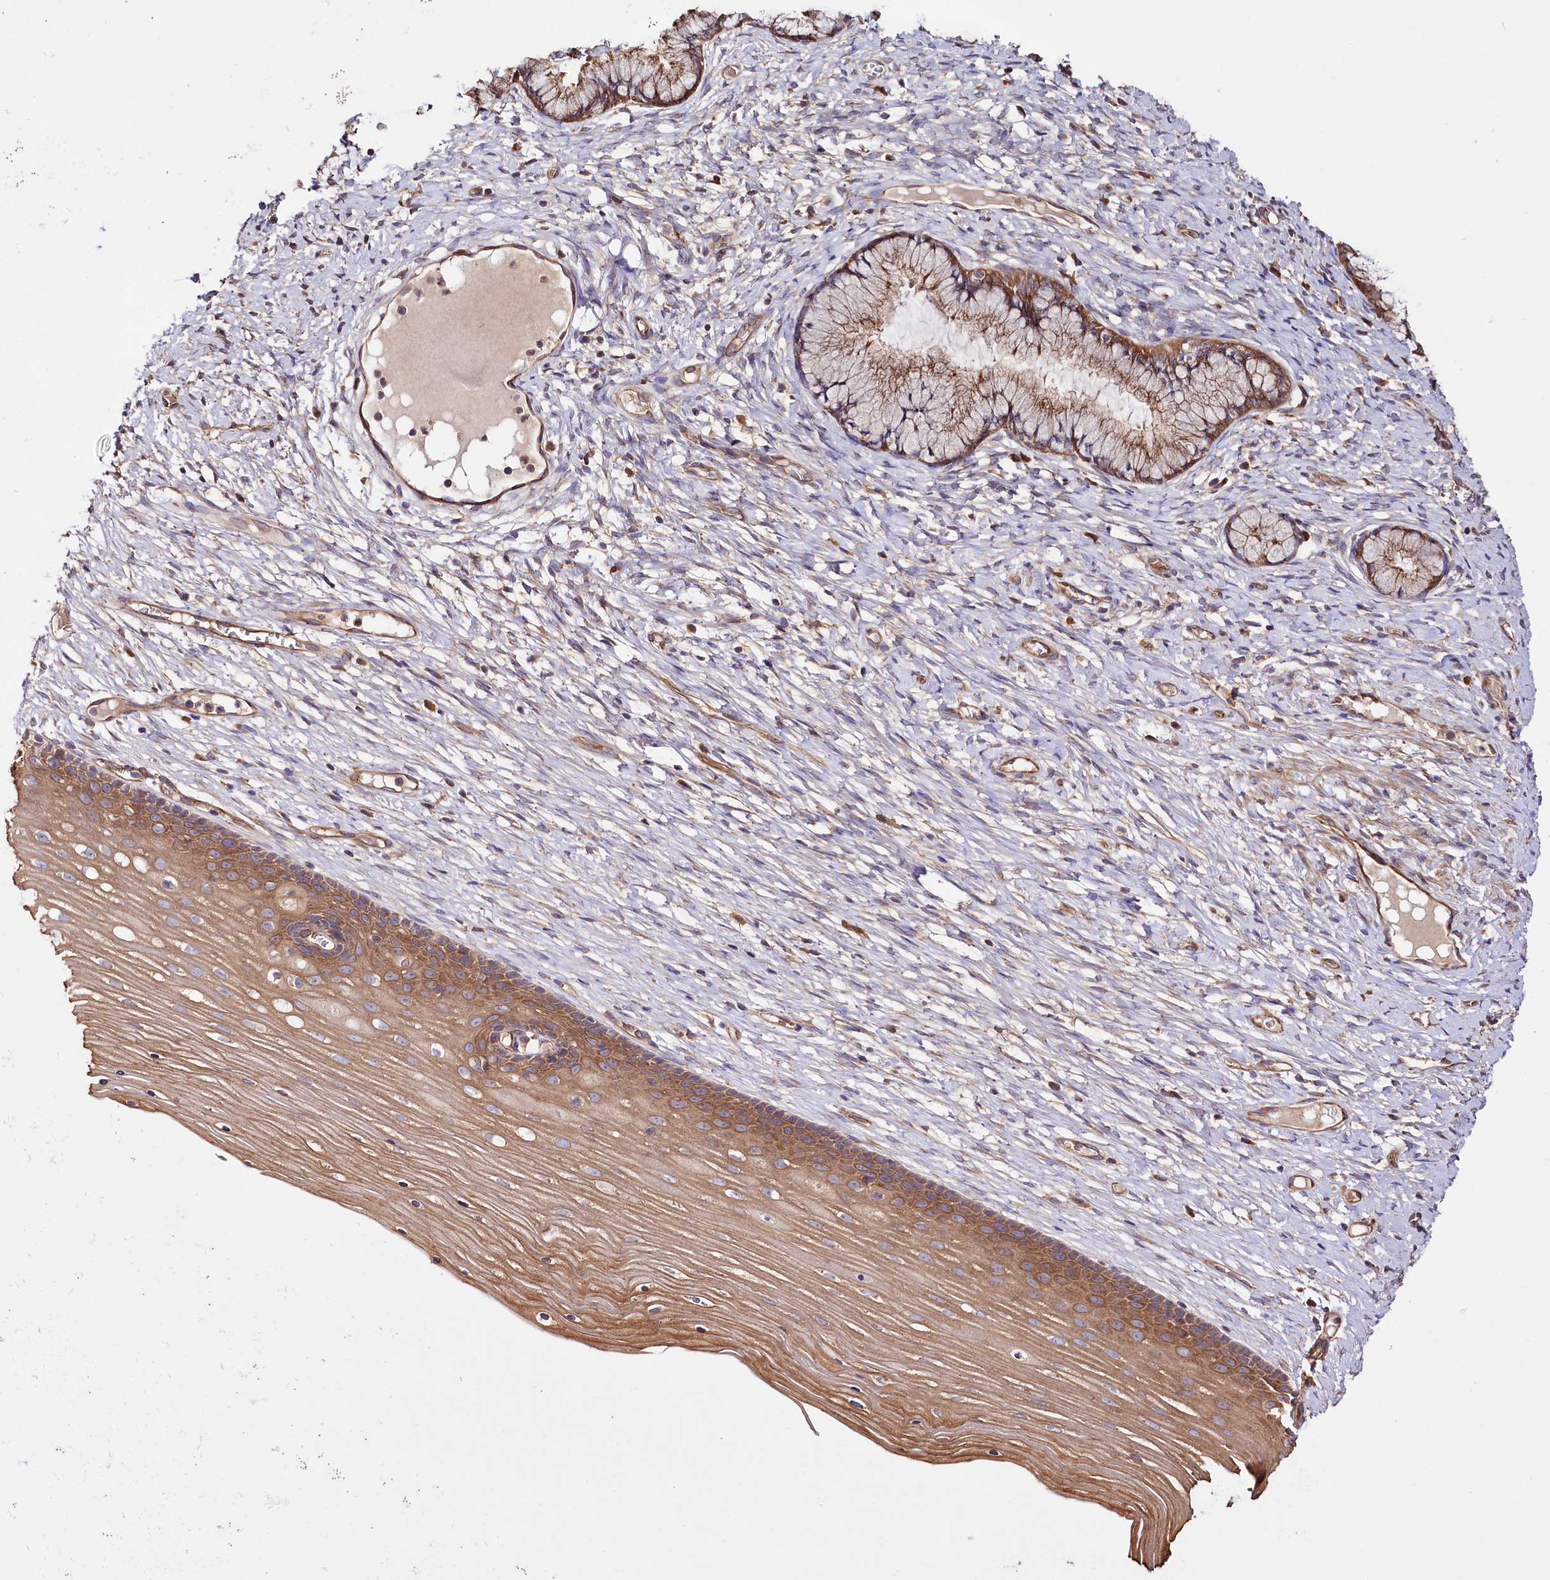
{"staining": {"intensity": "moderate", "quantity": "25%-75%", "location": "cytoplasmic/membranous"}, "tissue": "cervix", "cell_type": "Glandular cells", "image_type": "normal", "snomed": [{"axis": "morphology", "description": "Normal tissue, NOS"}, {"axis": "topography", "description": "Cervix"}], "caption": "Protein positivity by immunohistochemistry (IHC) exhibits moderate cytoplasmic/membranous staining in approximately 25%-75% of glandular cells in unremarkable cervix.", "gene": "CEP295", "patient": {"sex": "female", "age": 42}}